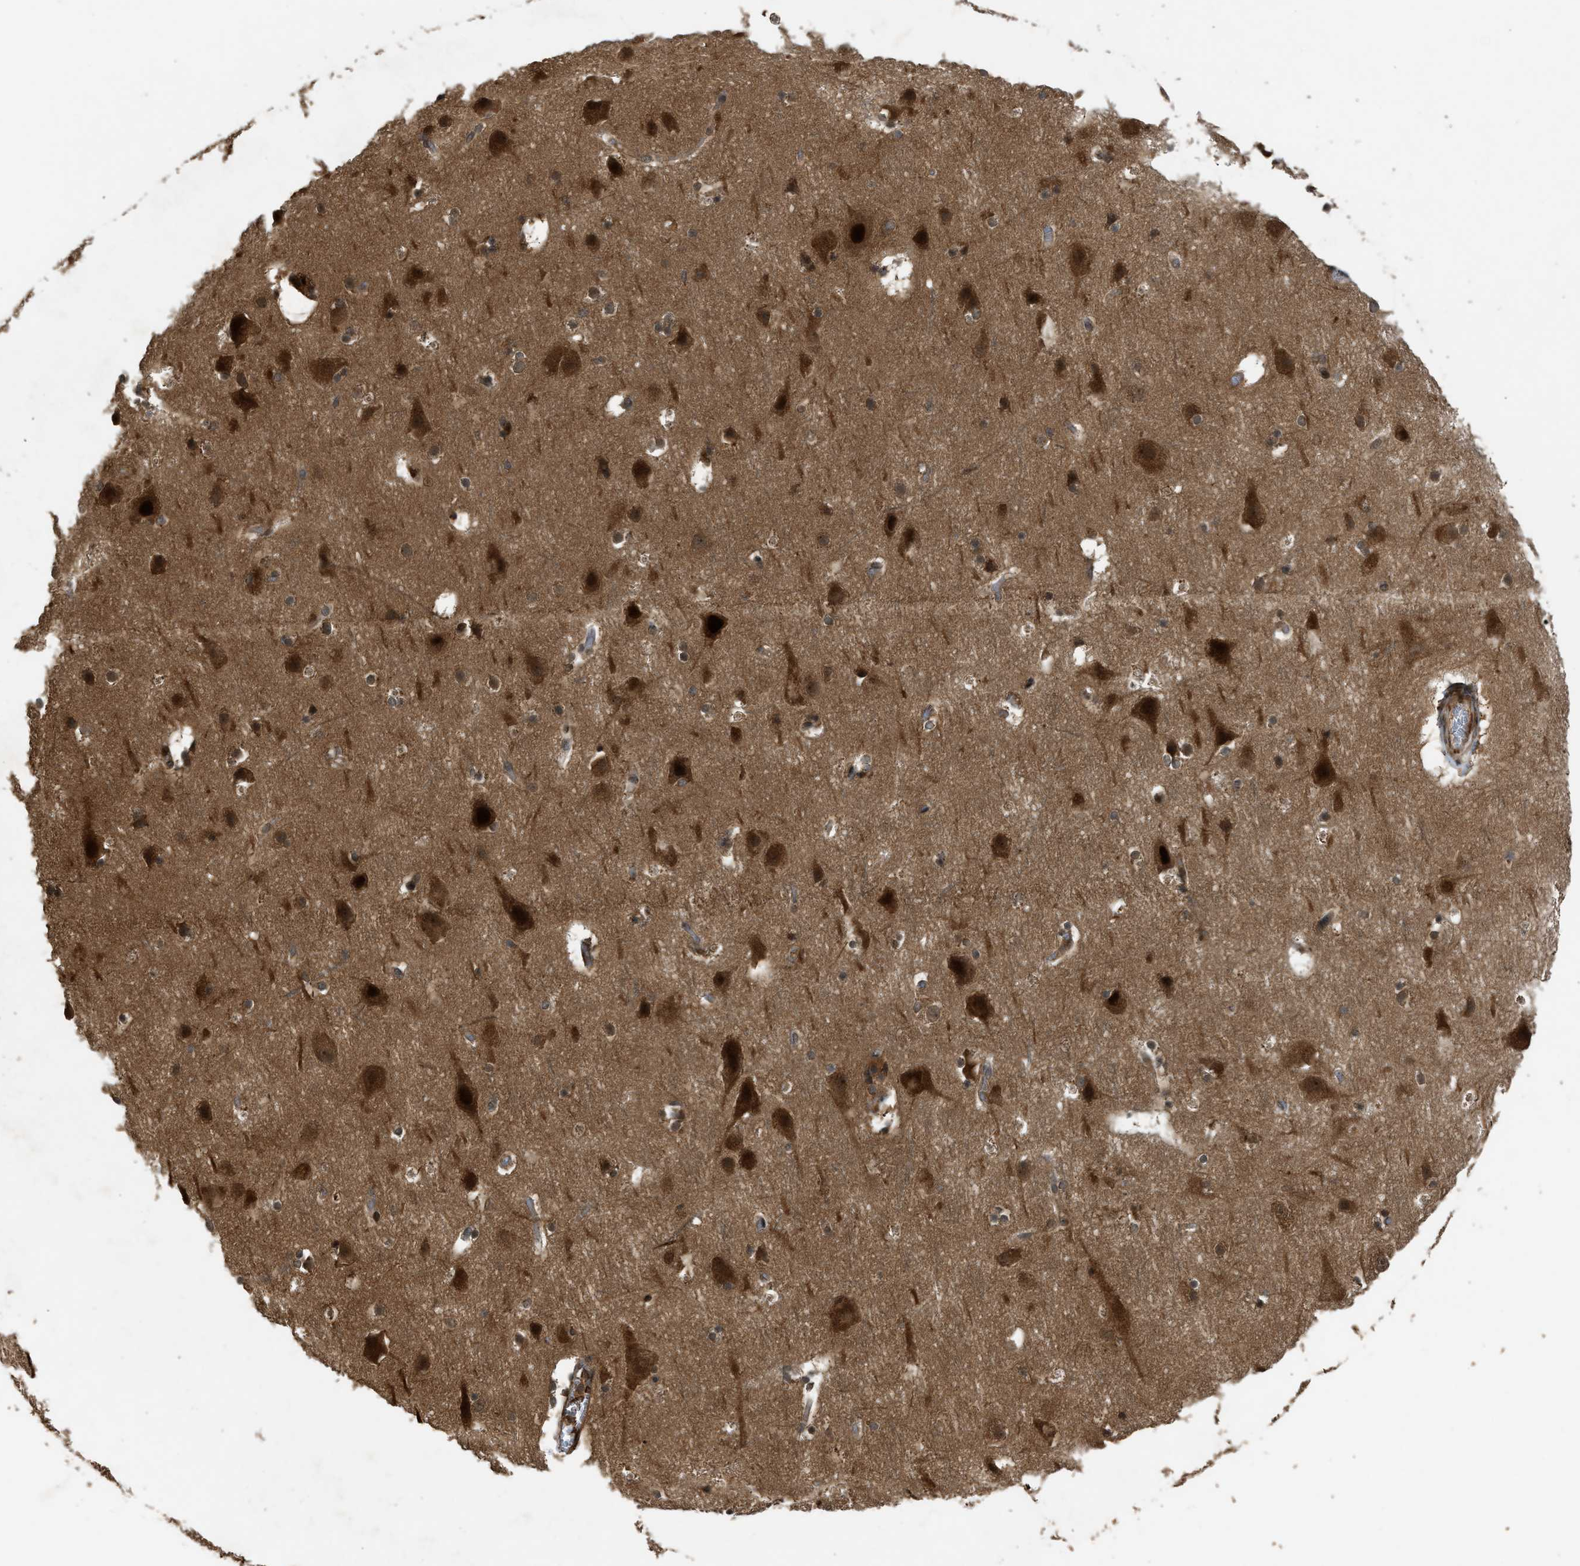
{"staining": {"intensity": "moderate", "quantity": ">75%", "location": "nuclear"}, "tissue": "cerebral cortex", "cell_type": "Endothelial cells", "image_type": "normal", "snomed": [{"axis": "morphology", "description": "Normal tissue, NOS"}, {"axis": "topography", "description": "Cerebral cortex"}], "caption": "Immunohistochemistry staining of normal cerebral cortex, which reveals medium levels of moderate nuclear positivity in approximately >75% of endothelial cells indicating moderate nuclear protein positivity. The staining was performed using DAB (brown) for protein detection and nuclei were counterstained in hematoxylin (blue).", "gene": "TXNL1", "patient": {"sex": "male", "age": 45}}